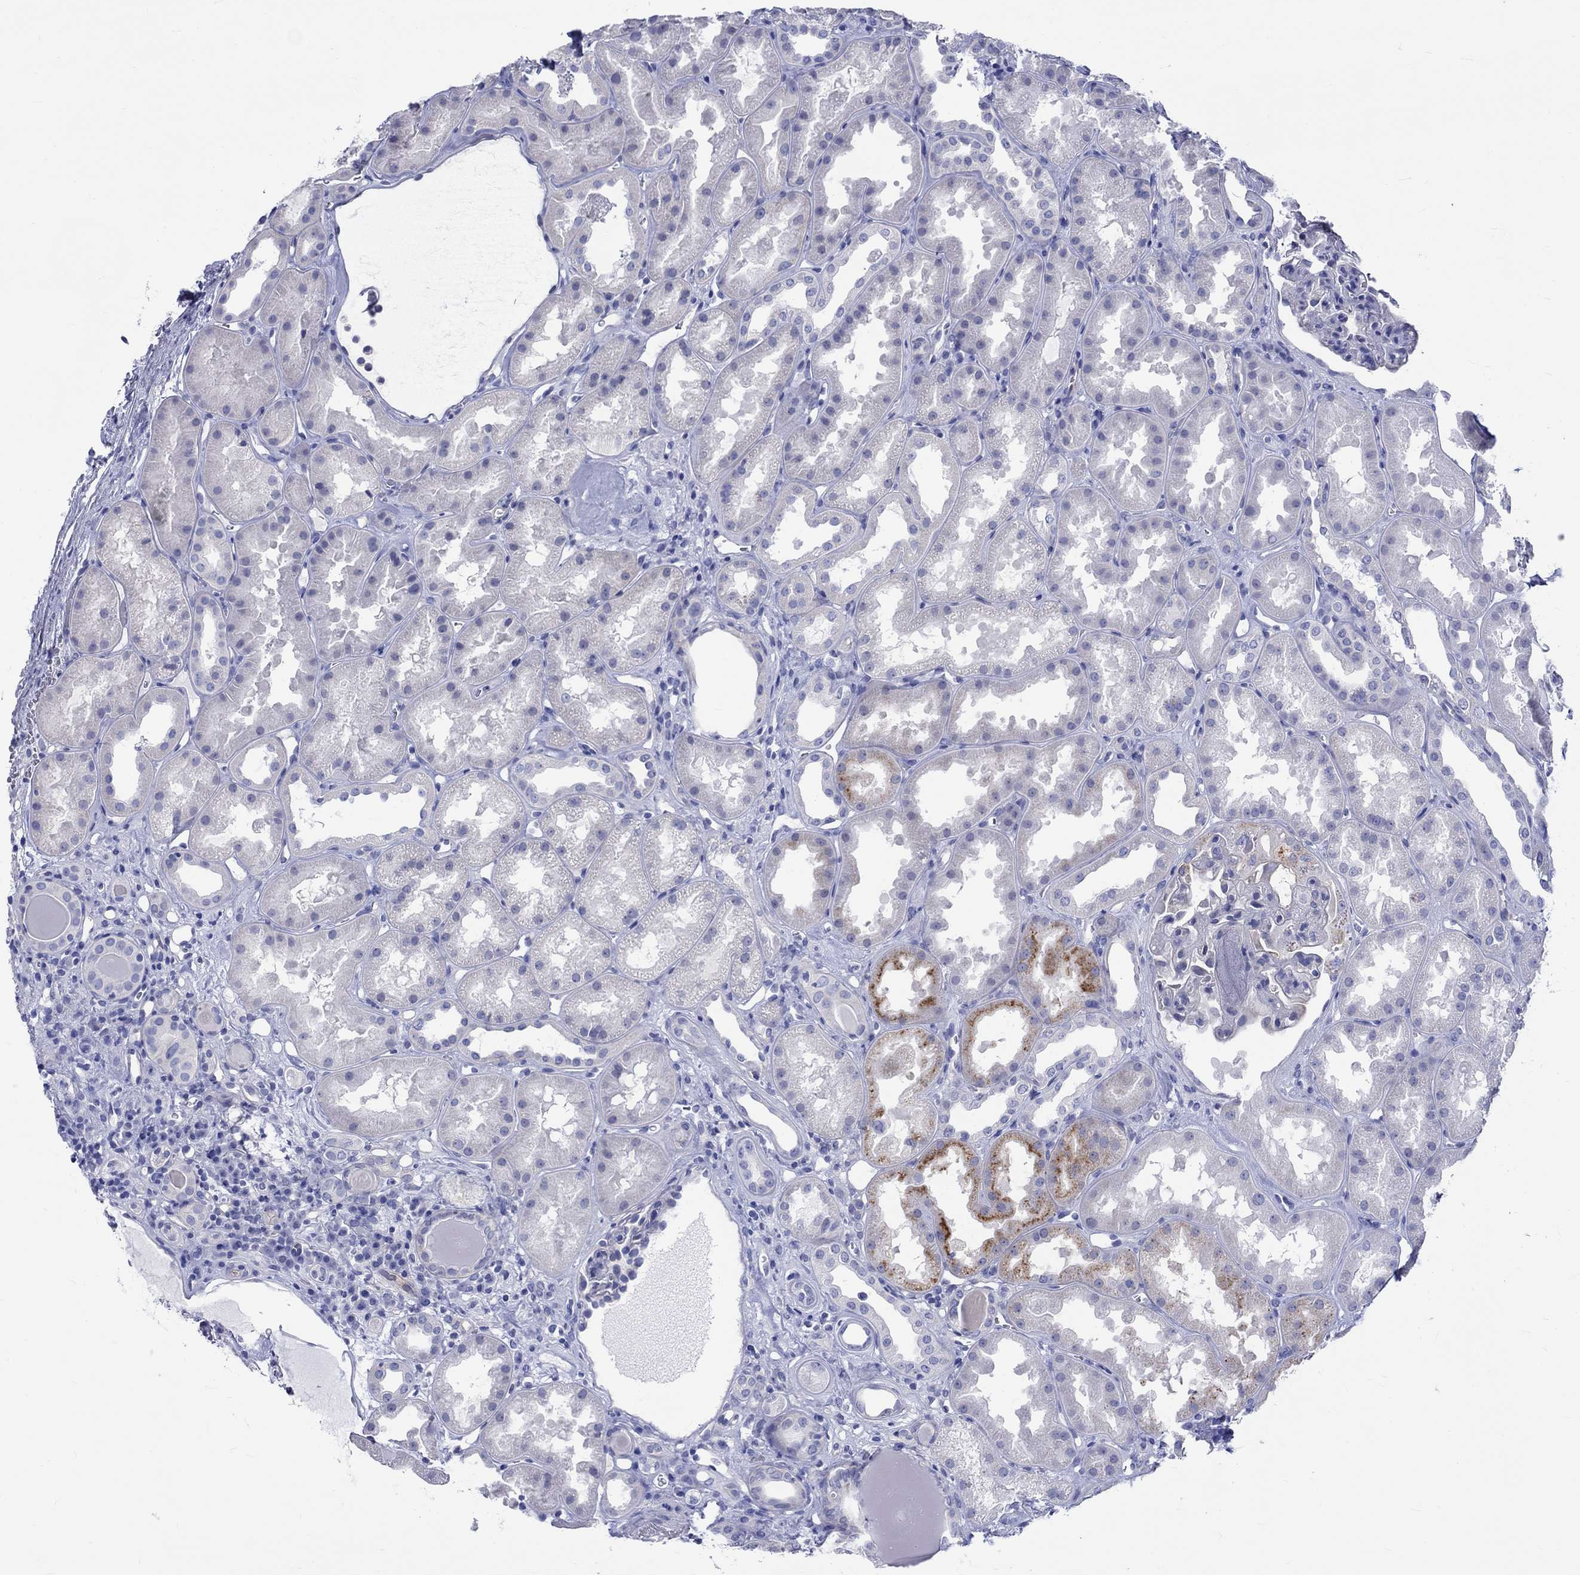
{"staining": {"intensity": "negative", "quantity": "none", "location": "none"}, "tissue": "kidney", "cell_type": "Cells in glomeruli", "image_type": "normal", "snomed": [{"axis": "morphology", "description": "Normal tissue, NOS"}, {"axis": "topography", "description": "Kidney"}], "caption": "Immunohistochemistry photomicrograph of benign human kidney stained for a protein (brown), which reveals no staining in cells in glomeruli. The staining was performed using DAB to visualize the protein expression in brown, while the nuclei were stained in blue with hematoxylin (Magnification: 20x).", "gene": "SH2D7", "patient": {"sex": "male", "age": 61}}